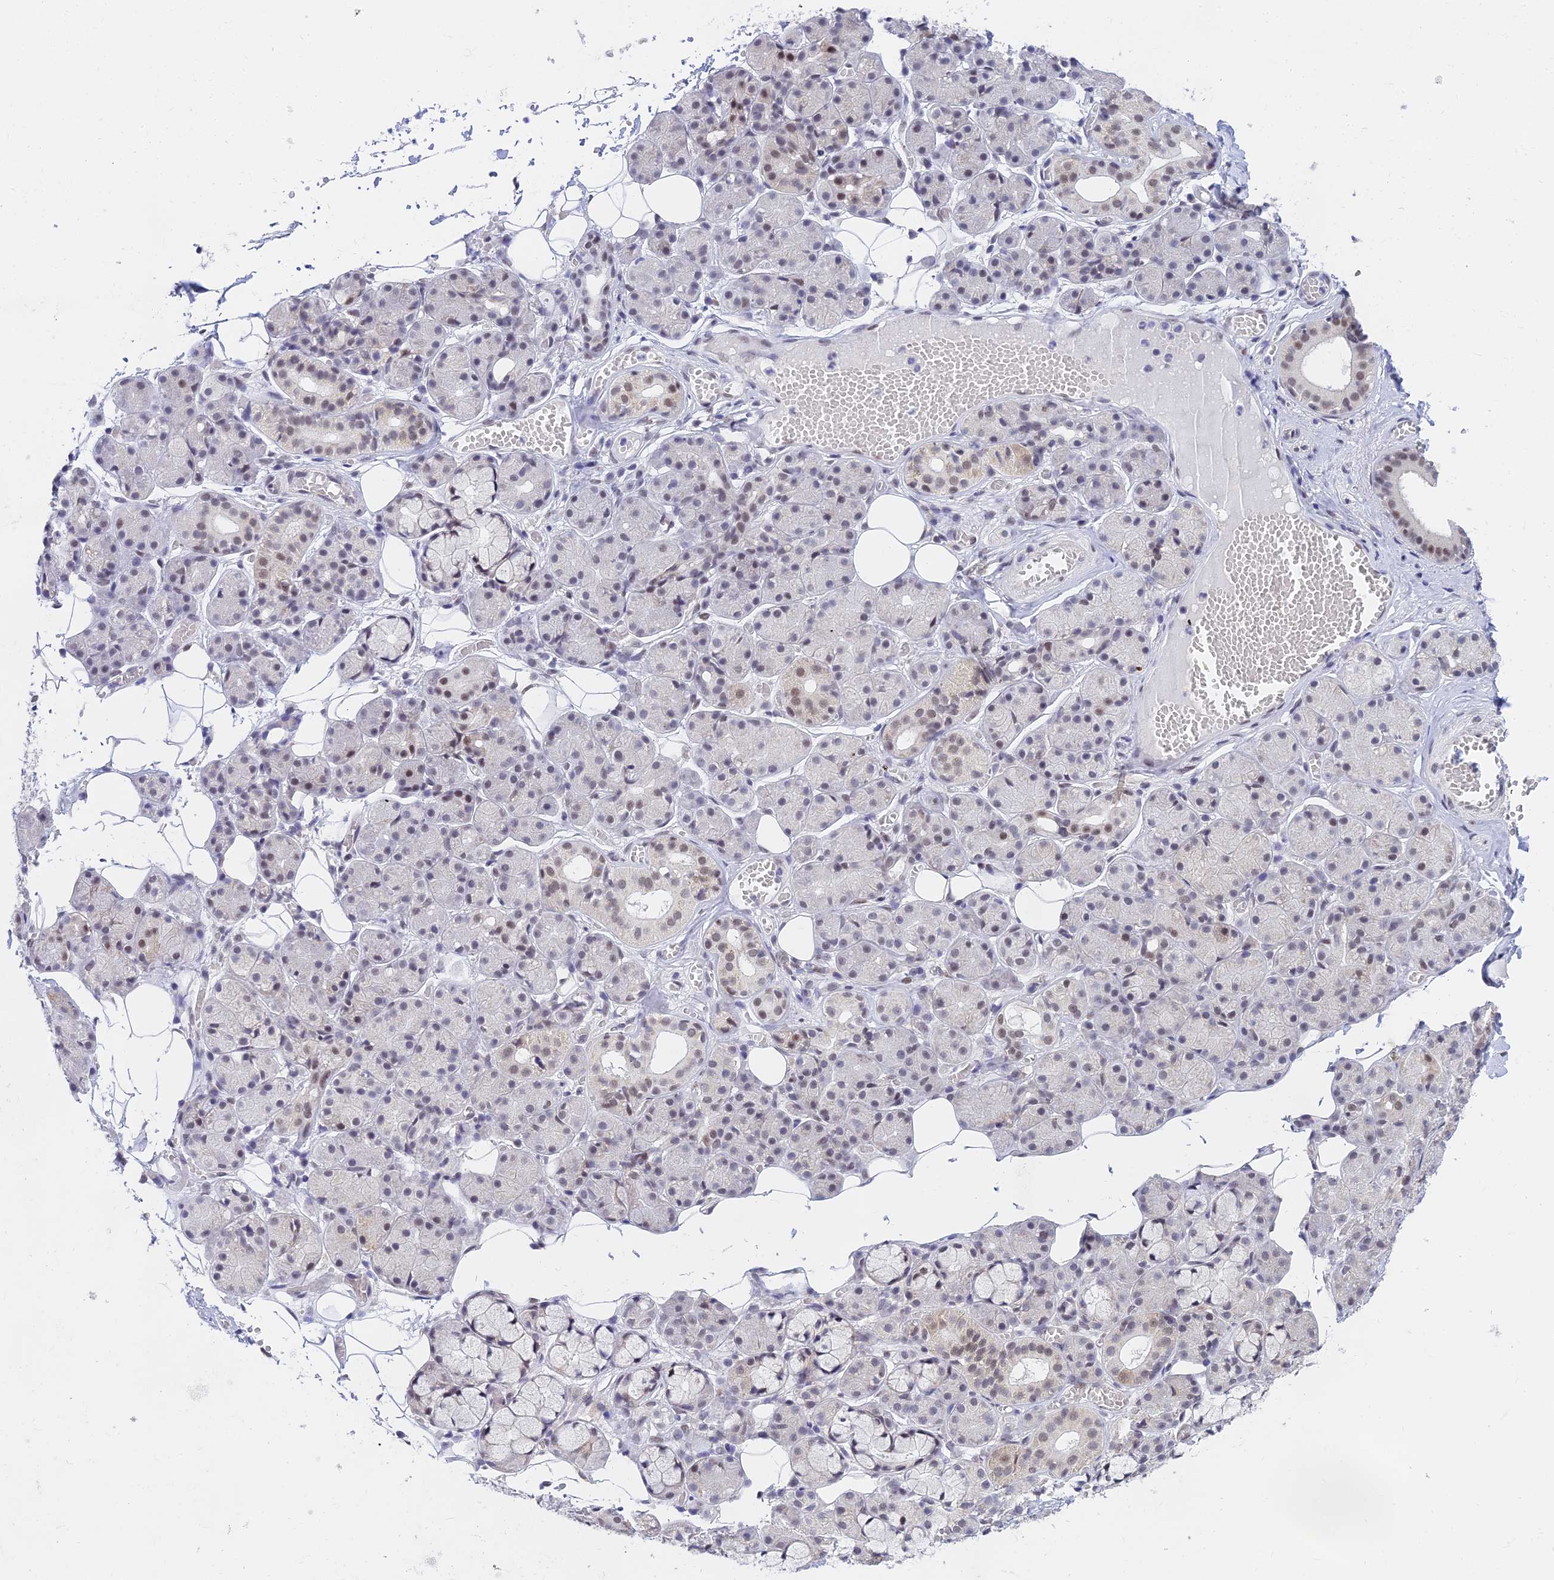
{"staining": {"intensity": "weak", "quantity": "25%-75%", "location": "nuclear"}, "tissue": "salivary gland", "cell_type": "Glandular cells", "image_type": "normal", "snomed": [{"axis": "morphology", "description": "Normal tissue, NOS"}, {"axis": "topography", "description": "Salivary gland"}], "caption": "Protein expression analysis of normal human salivary gland reveals weak nuclear positivity in about 25%-75% of glandular cells.", "gene": "C2orf49", "patient": {"sex": "male", "age": 63}}